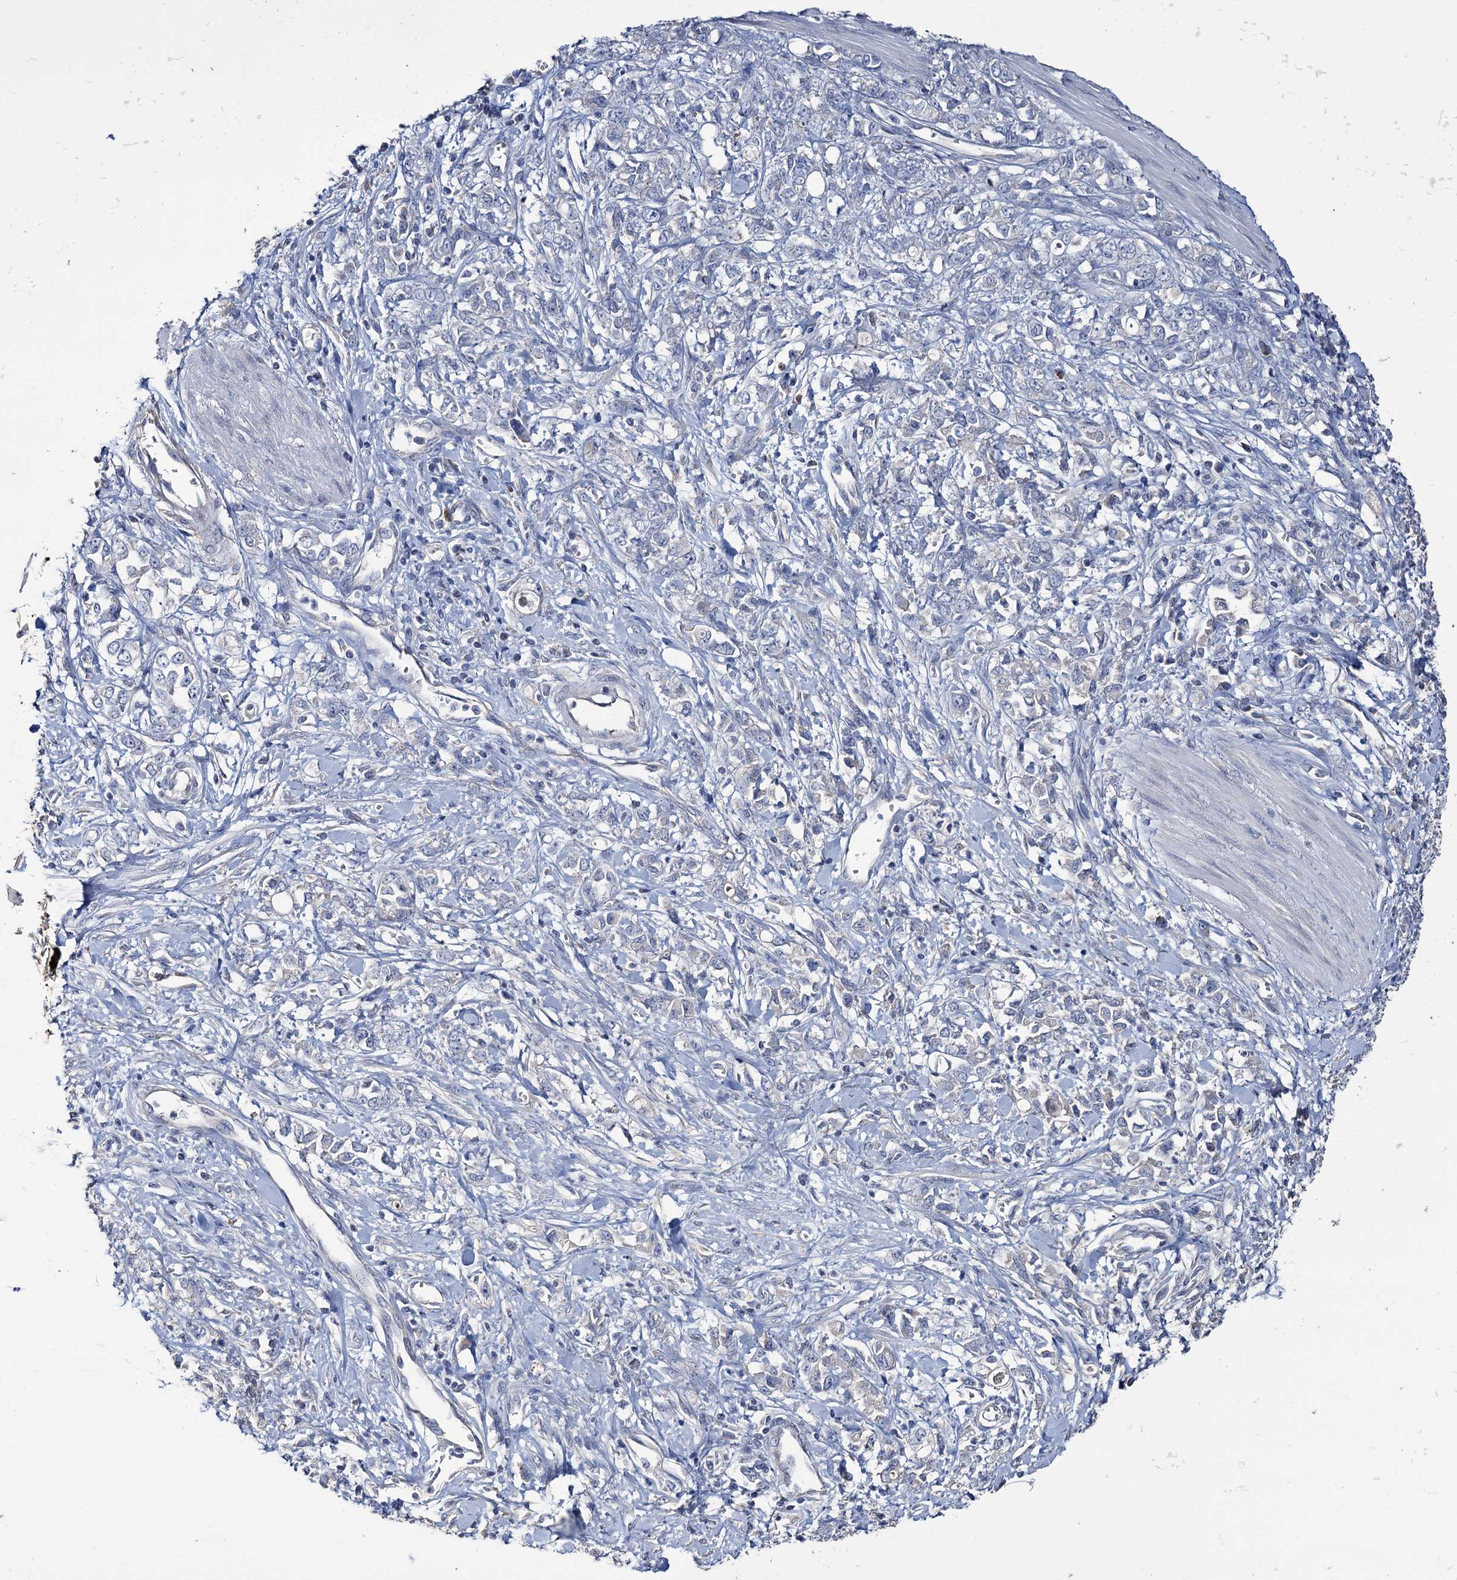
{"staining": {"intensity": "negative", "quantity": "none", "location": "none"}, "tissue": "stomach cancer", "cell_type": "Tumor cells", "image_type": "cancer", "snomed": [{"axis": "morphology", "description": "Adenocarcinoma, NOS"}, {"axis": "topography", "description": "Stomach"}], "caption": "IHC micrograph of stomach cancer stained for a protein (brown), which displays no expression in tumor cells.", "gene": "EPB41L5", "patient": {"sex": "female", "age": 76}}